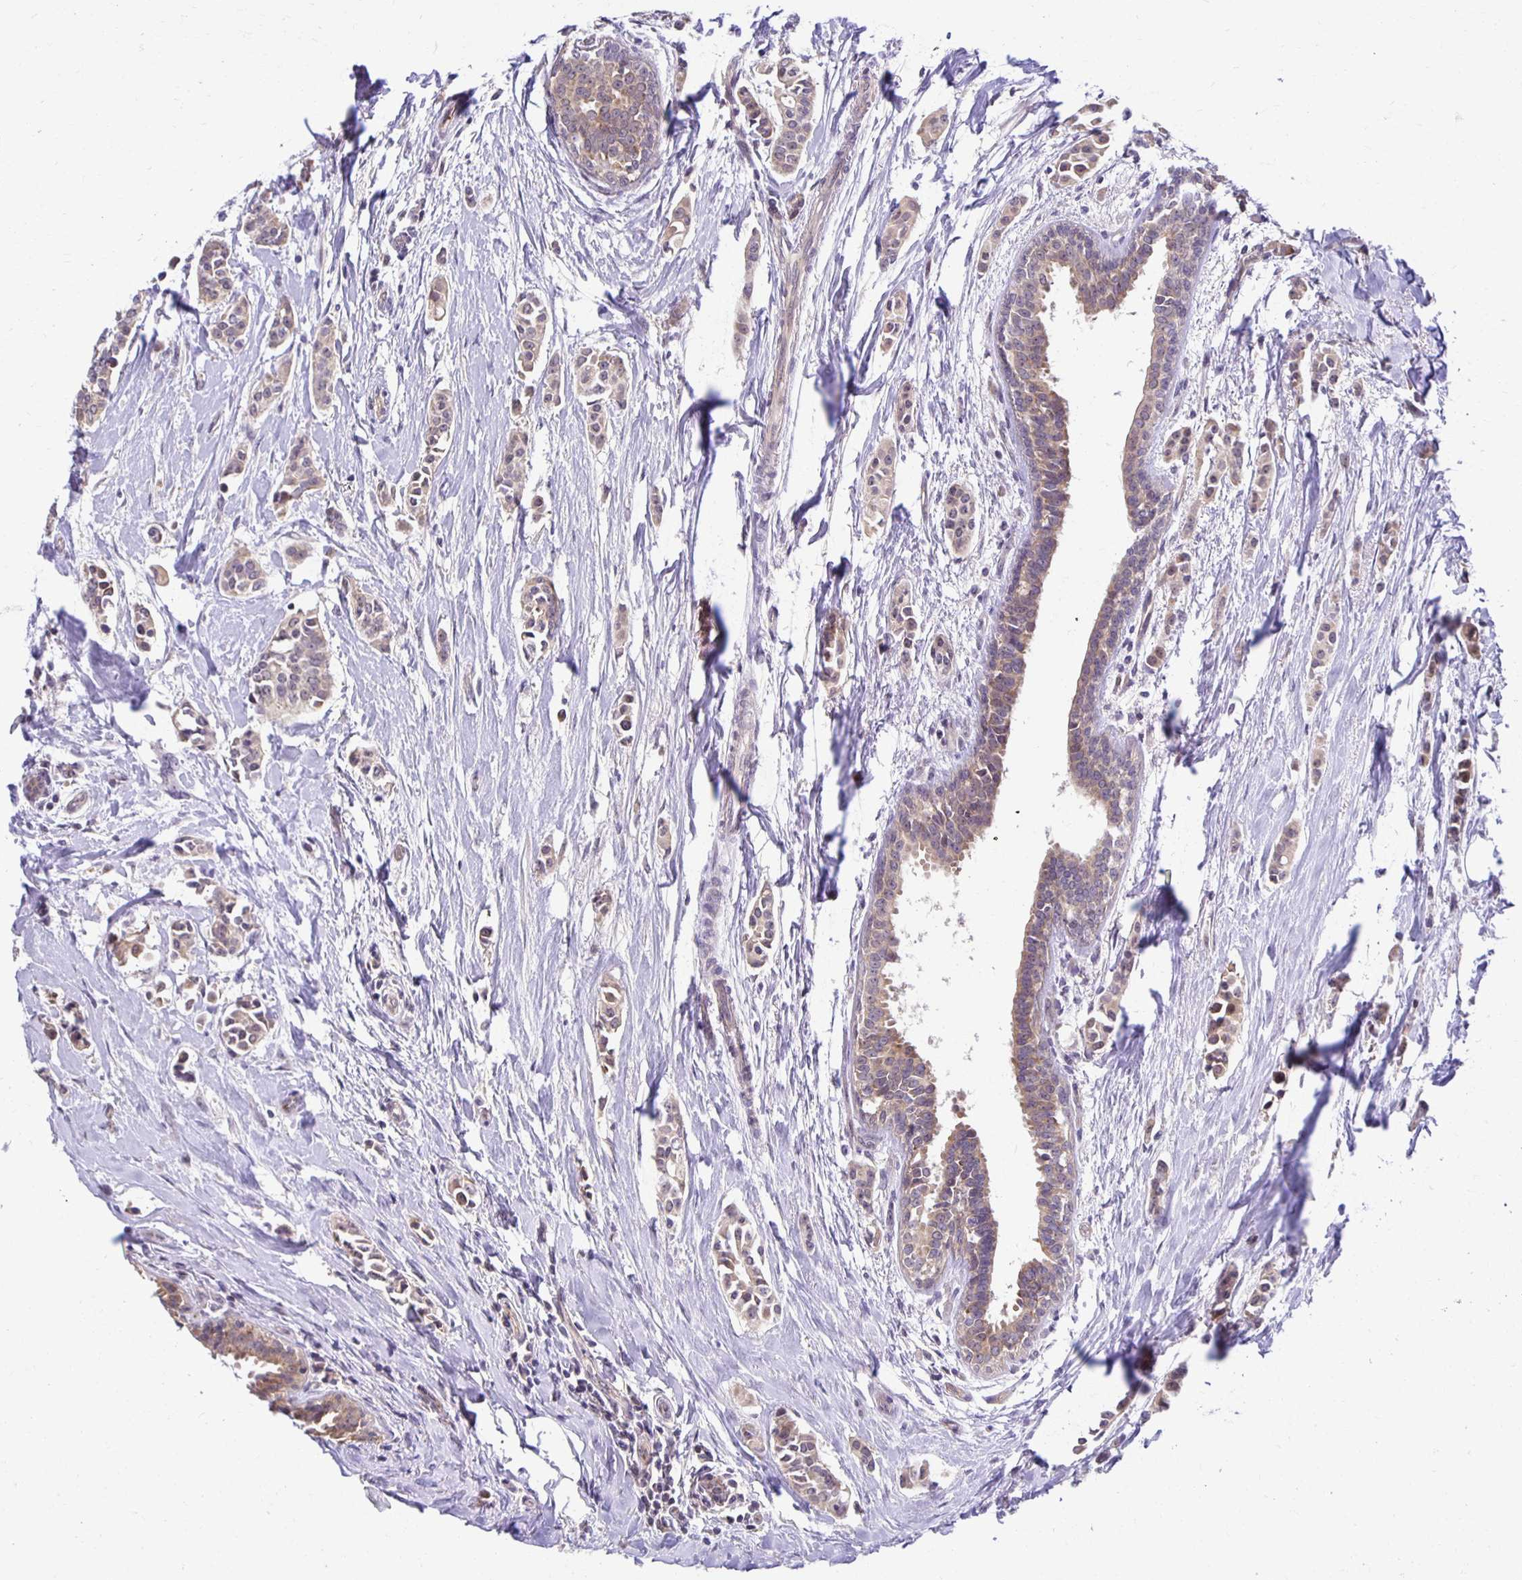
{"staining": {"intensity": "weak", "quantity": ">75%", "location": "cytoplasmic/membranous"}, "tissue": "breast cancer", "cell_type": "Tumor cells", "image_type": "cancer", "snomed": [{"axis": "morphology", "description": "Duct carcinoma"}, {"axis": "topography", "description": "Breast"}], "caption": "Infiltrating ductal carcinoma (breast) was stained to show a protein in brown. There is low levels of weak cytoplasmic/membranous staining in about >75% of tumor cells.", "gene": "MIEN1", "patient": {"sex": "female", "age": 64}}